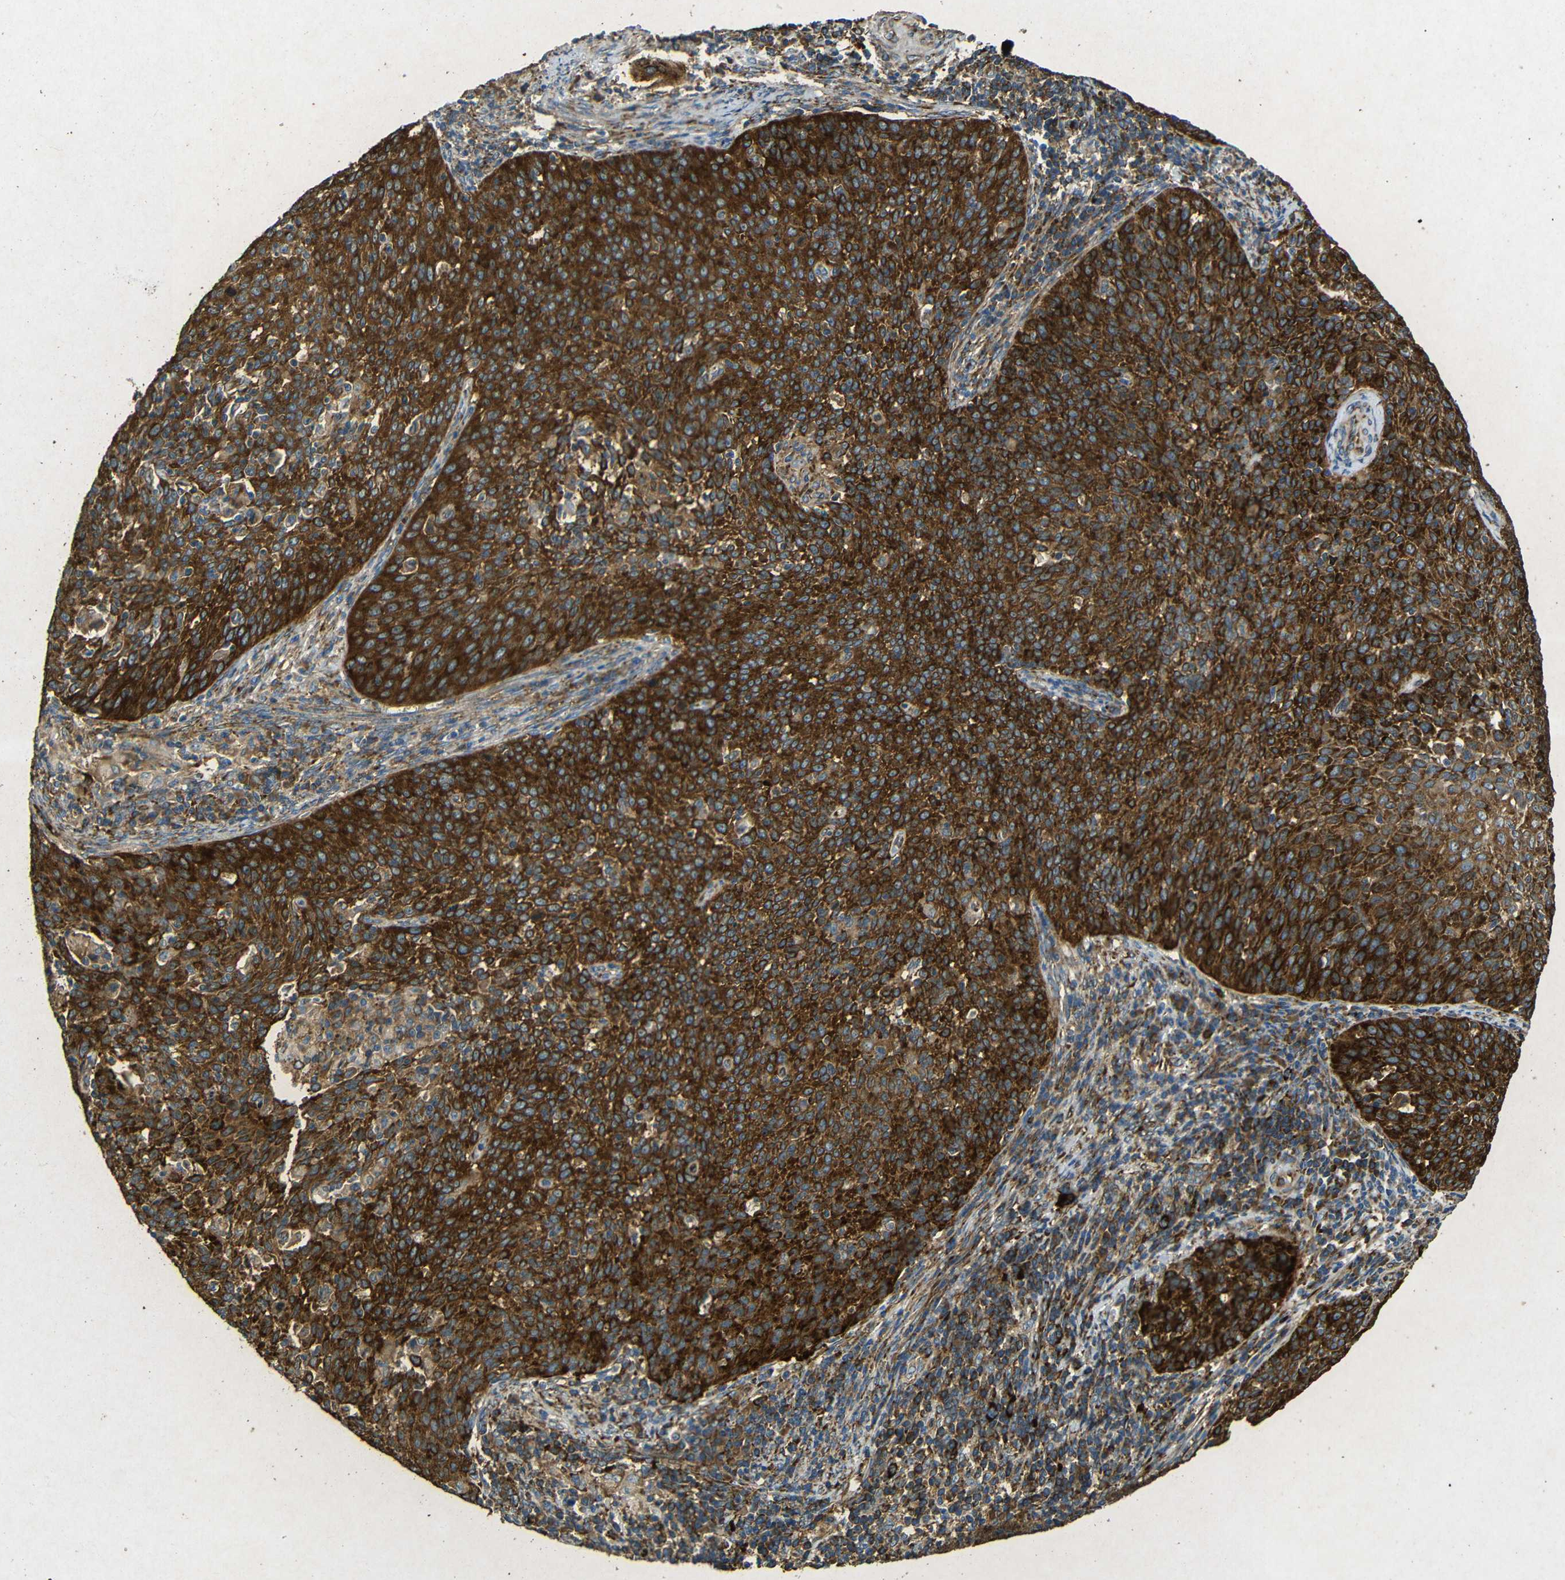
{"staining": {"intensity": "strong", "quantity": ">75%", "location": "cytoplasmic/membranous"}, "tissue": "cervical cancer", "cell_type": "Tumor cells", "image_type": "cancer", "snomed": [{"axis": "morphology", "description": "Squamous cell carcinoma, NOS"}, {"axis": "topography", "description": "Cervix"}], "caption": "Immunohistochemical staining of human cervical cancer (squamous cell carcinoma) reveals high levels of strong cytoplasmic/membranous staining in approximately >75% of tumor cells.", "gene": "BTF3", "patient": {"sex": "female", "age": 38}}